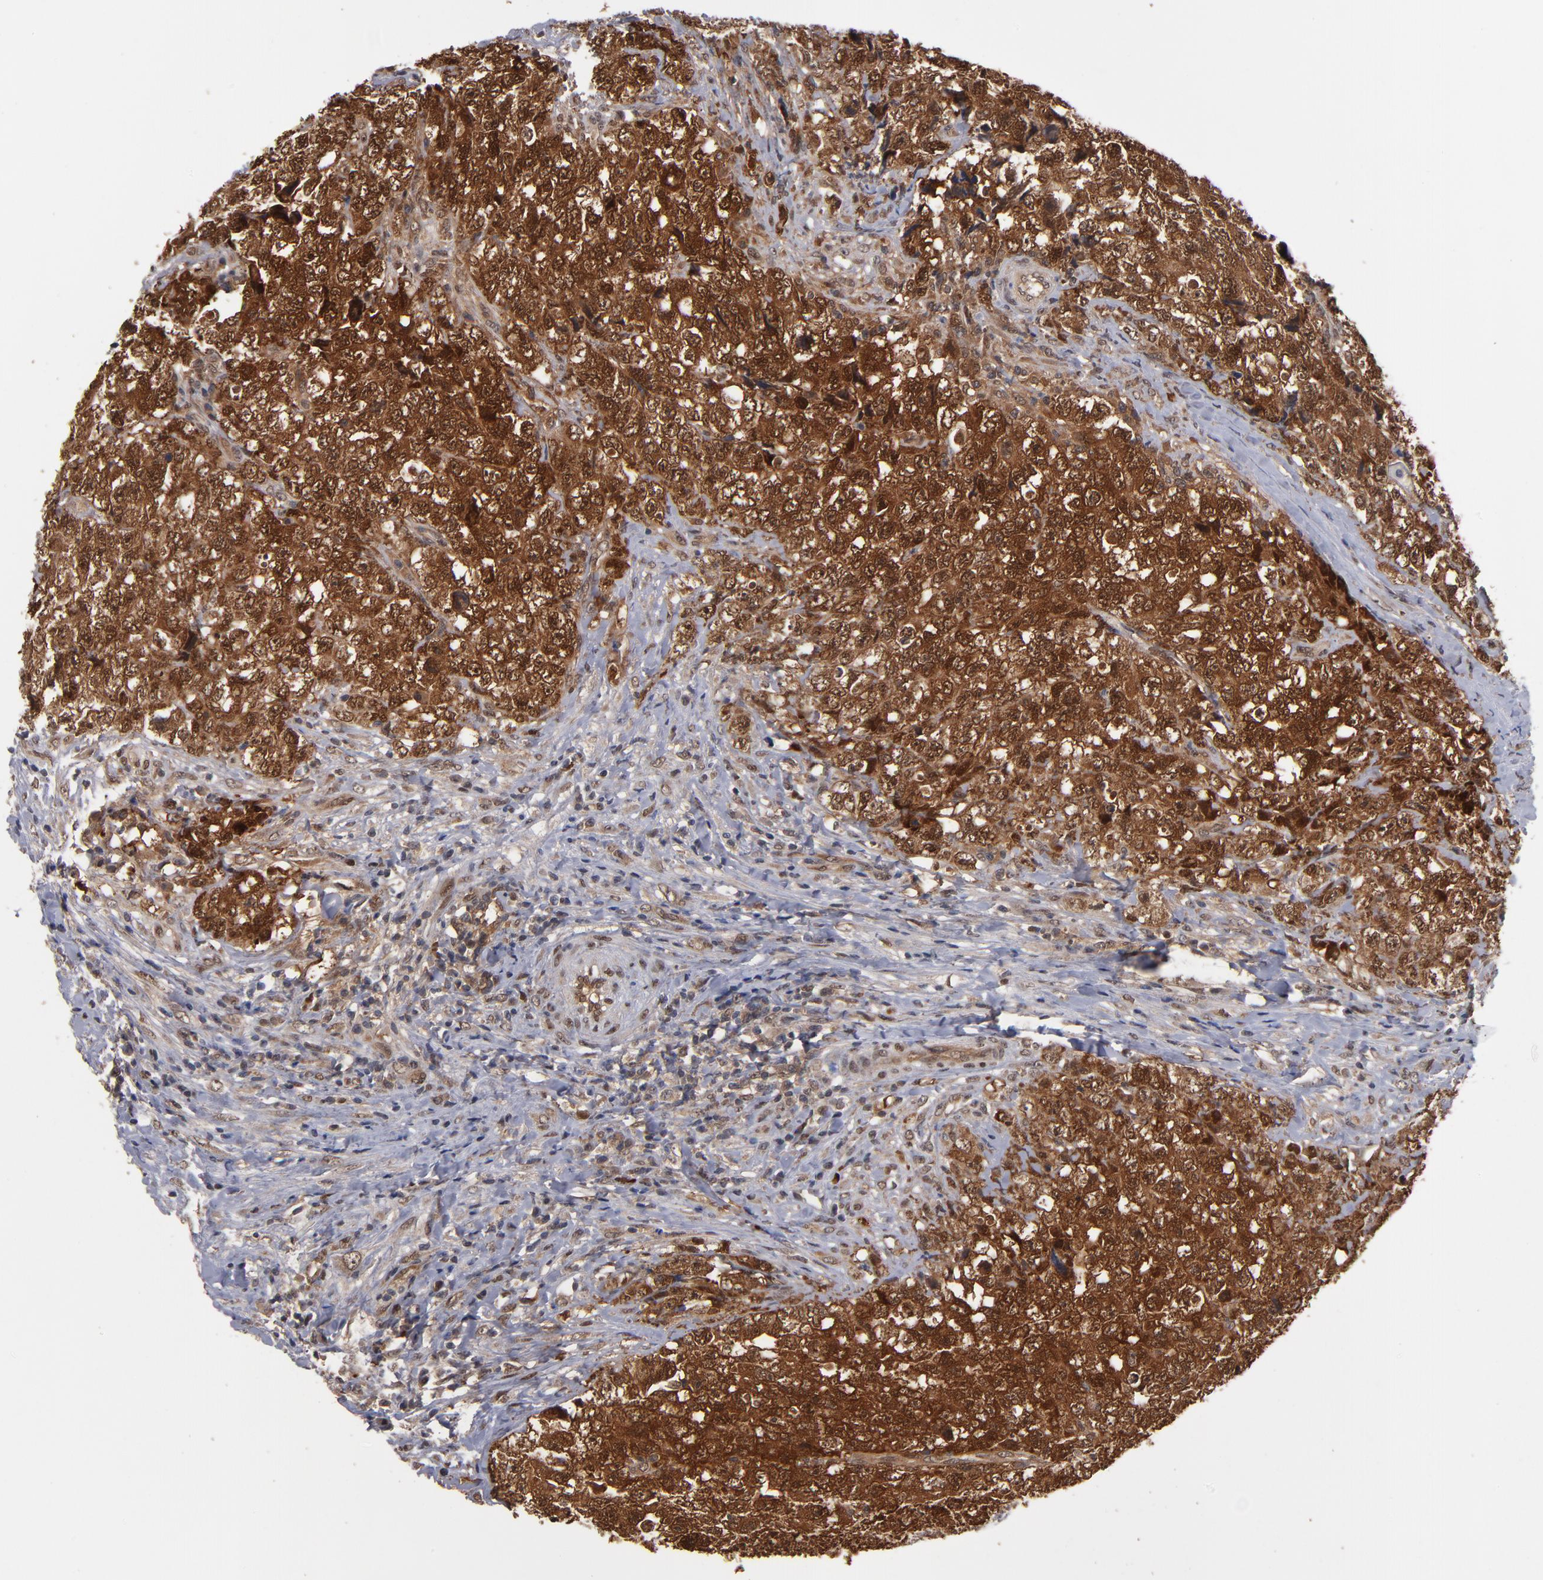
{"staining": {"intensity": "strong", "quantity": ">75%", "location": "cytoplasmic/membranous,nuclear"}, "tissue": "testis cancer", "cell_type": "Tumor cells", "image_type": "cancer", "snomed": [{"axis": "morphology", "description": "Carcinoma, Embryonal, NOS"}, {"axis": "topography", "description": "Testis"}], "caption": "Tumor cells show high levels of strong cytoplasmic/membranous and nuclear positivity in about >75% of cells in human testis cancer.", "gene": "HUWE1", "patient": {"sex": "male", "age": 31}}